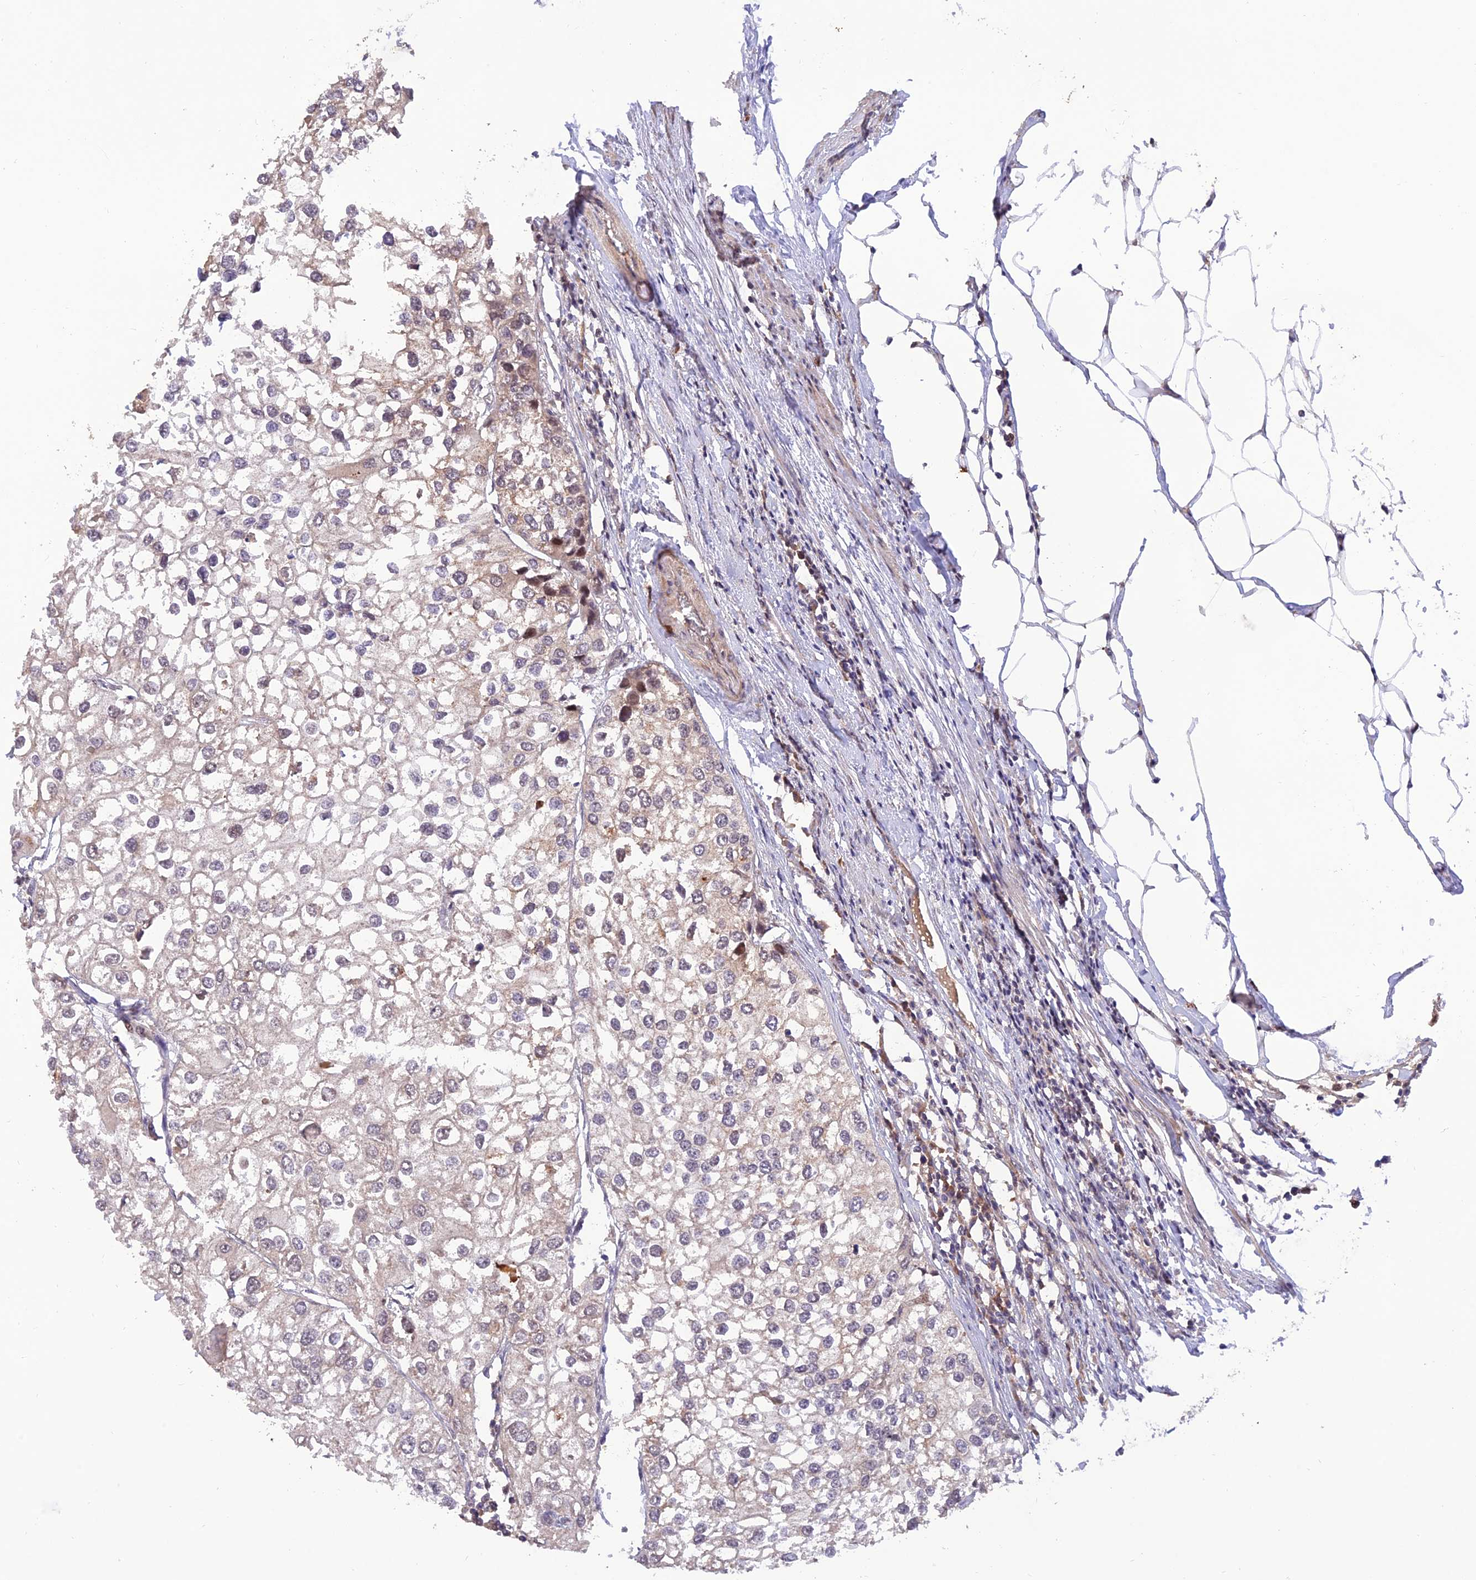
{"staining": {"intensity": "negative", "quantity": "none", "location": "none"}, "tissue": "urothelial cancer", "cell_type": "Tumor cells", "image_type": "cancer", "snomed": [{"axis": "morphology", "description": "Urothelial carcinoma, High grade"}, {"axis": "topography", "description": "Urinary bladder"}], "caption": "Urothelial cancer was stained to show a protein in brown. There is no significant staining in tumor cells.", "gene": "REV1", "patient": {"sex": "male", "age": 64}}